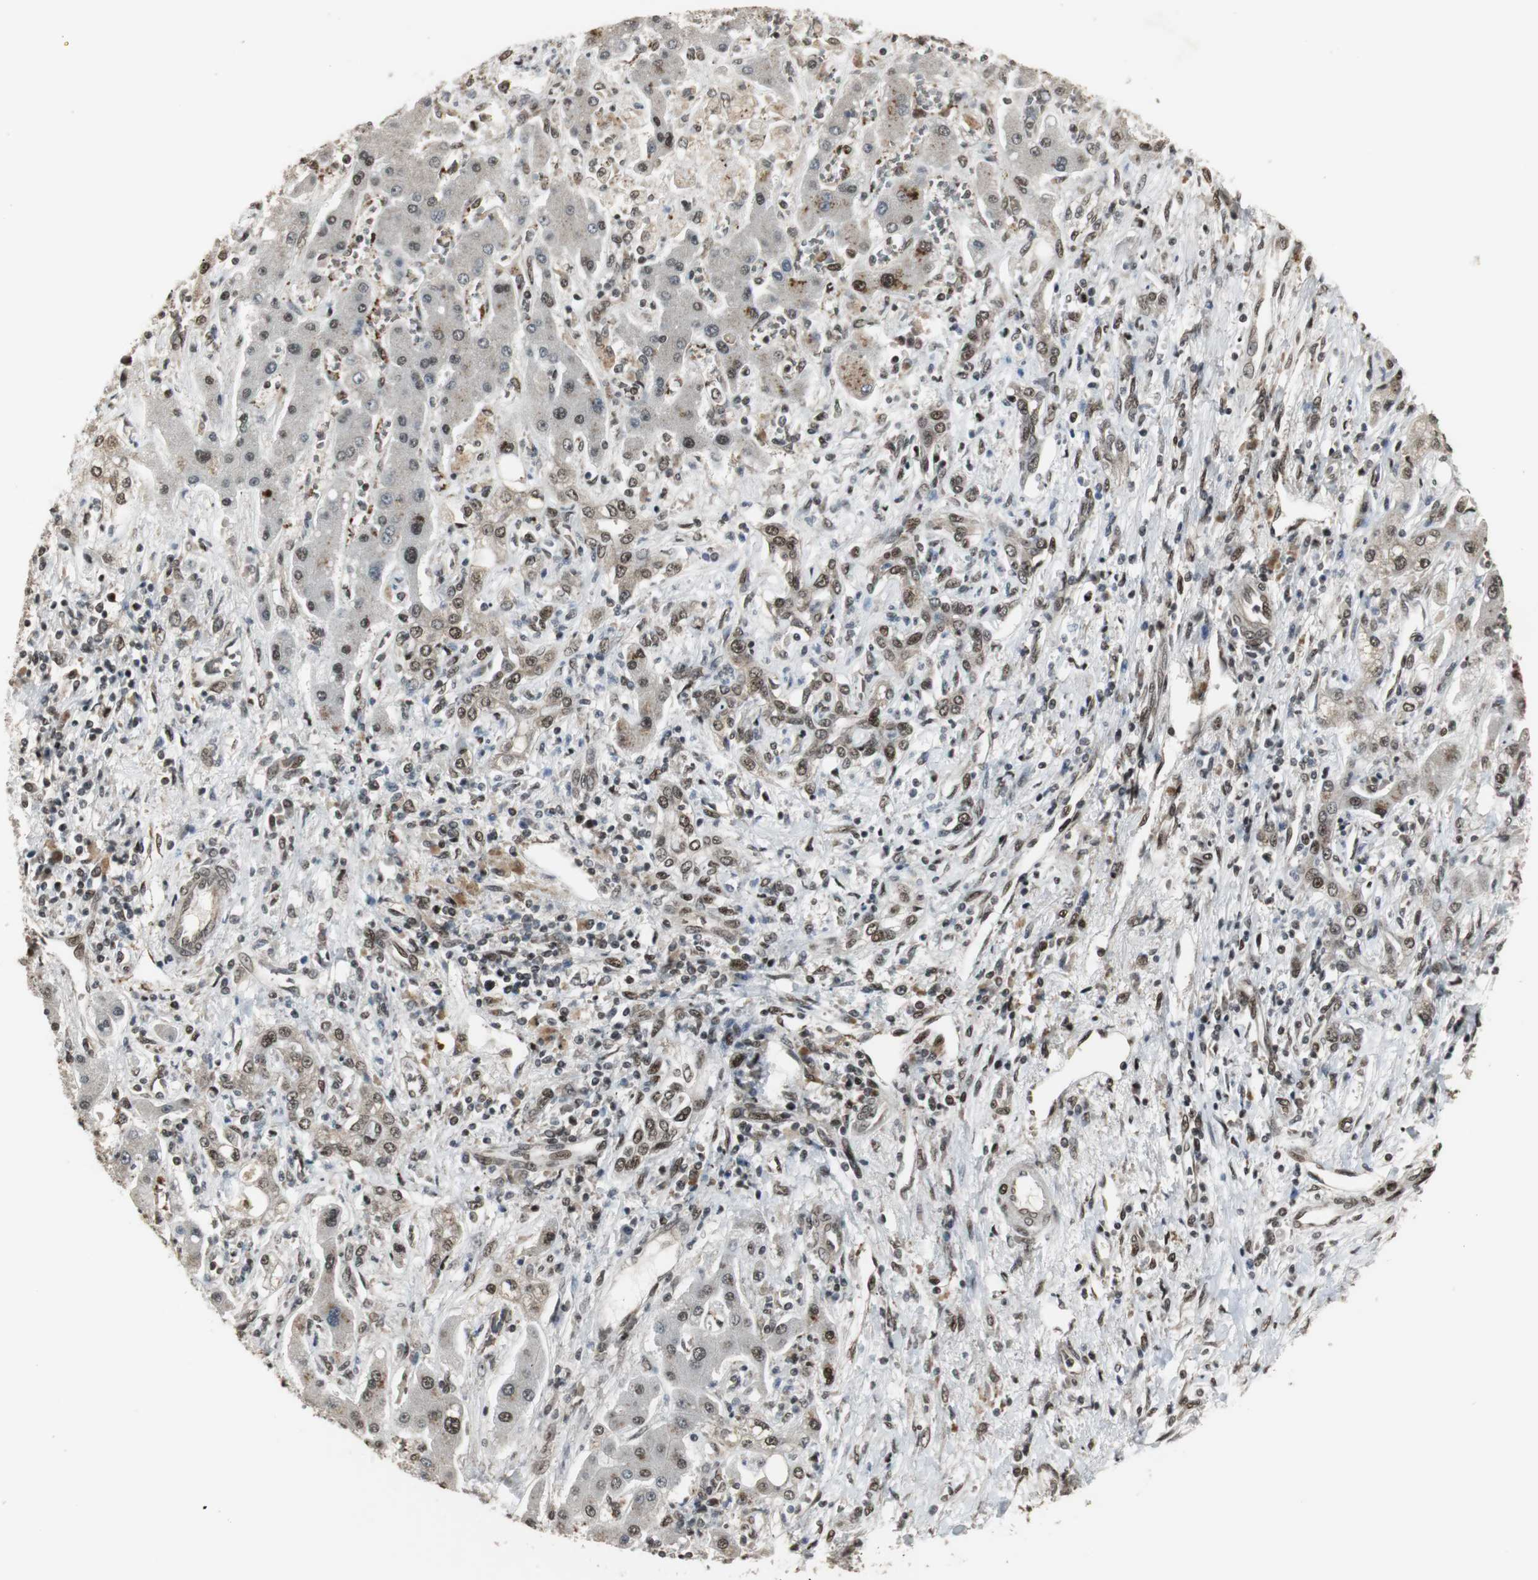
{"staining": {"intensity": "moderate", "quantity": ">75%", "location": "cytoplasmic/membranous,nuclear"}, "tissue": "liver cancer", "cell_type": "Tumor cells", "image_type": "cancer", "snomed": [{"axis": "morphology", "description": "Cholangiocarcinoma"}, {"axis": "topography", "description": "Liver"}], "caption": "The micrograph exhibits immunohistochemical staining of liver cancer. There is moderate cytoplasmic/membranous and nuclear expression is appreciated in about >75% of tumor cells.", "gene": "TAF5", "patient": {"sex": "male", "age": 50}}